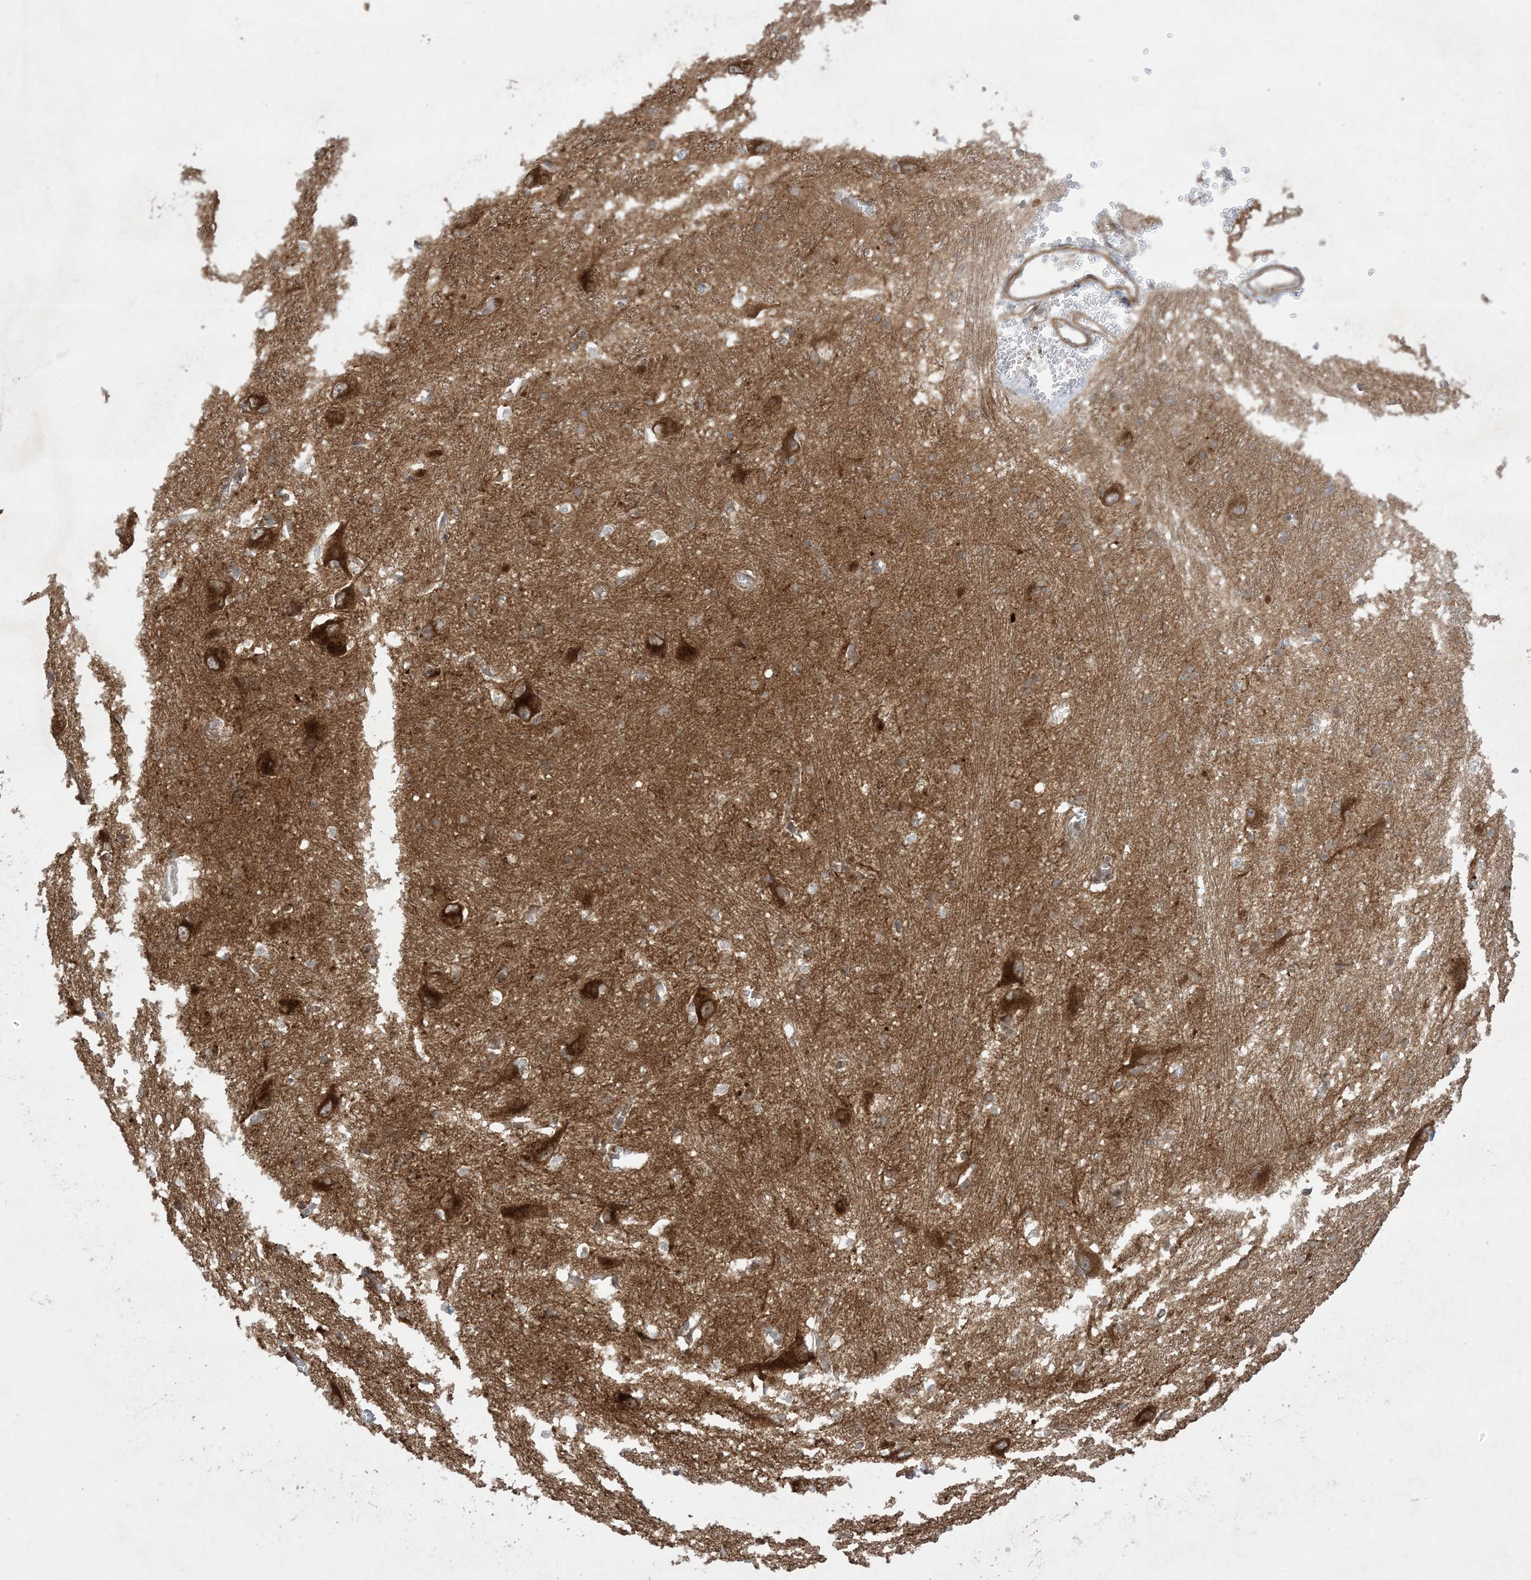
{"staining": {"intensity": "moderate", "quantity": ">75%", "location": "cytoplasmic/membranous"}, "tissue": "caudate", "cell_type": "Glial cells", "image_type": "normal", "snomed": [{"axis": "morphology", "description": "Normal tissue, NOS"}, {"axis": "topography", "description": "Lateral ventricle wall"}], "caption": "Caudate stained with IHC shows moderate cytoplasmic/membranous staining in about >75% of glial cells.", "gene": "SOGA3", "patient": {"sex": "male", "age": 37}}